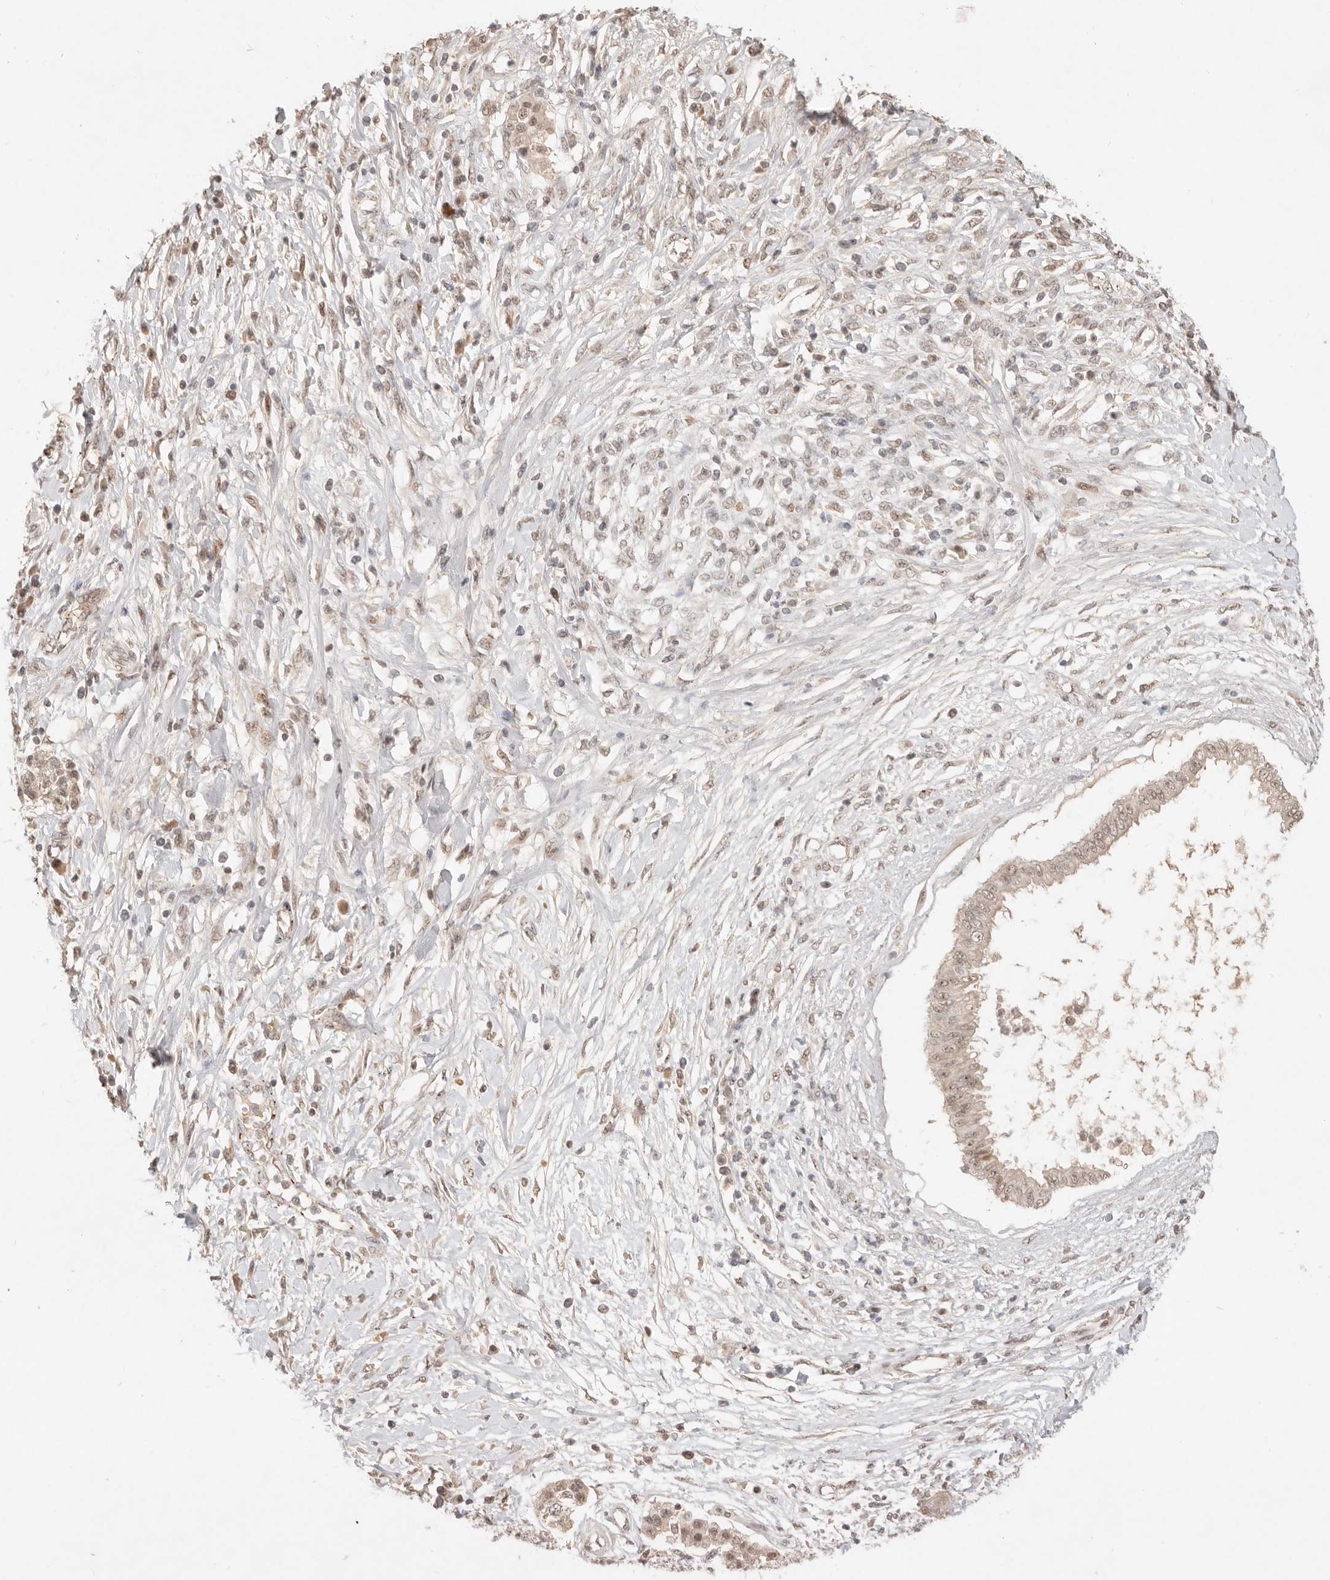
{"staining": {"intensity": "moderate", "quantity": ">75%", "location": "nuclear"}, "tissue": "pancreatic cancer", "cell_type": "Tumor cells", "image_type": "cancer", "snomed": [{"axis": "morphology", "description": "Adenocarcinoma, NOS"}, {"axis": "topography", "description": "Pancreas"}], "caption": "The micrograph displays staining of pancreatic cancer, revealing moderate nuclear protein staining (brown color) within tumor cells.", "gene": "MEP1A", "patient": {"sex": "female", "age": 56}}